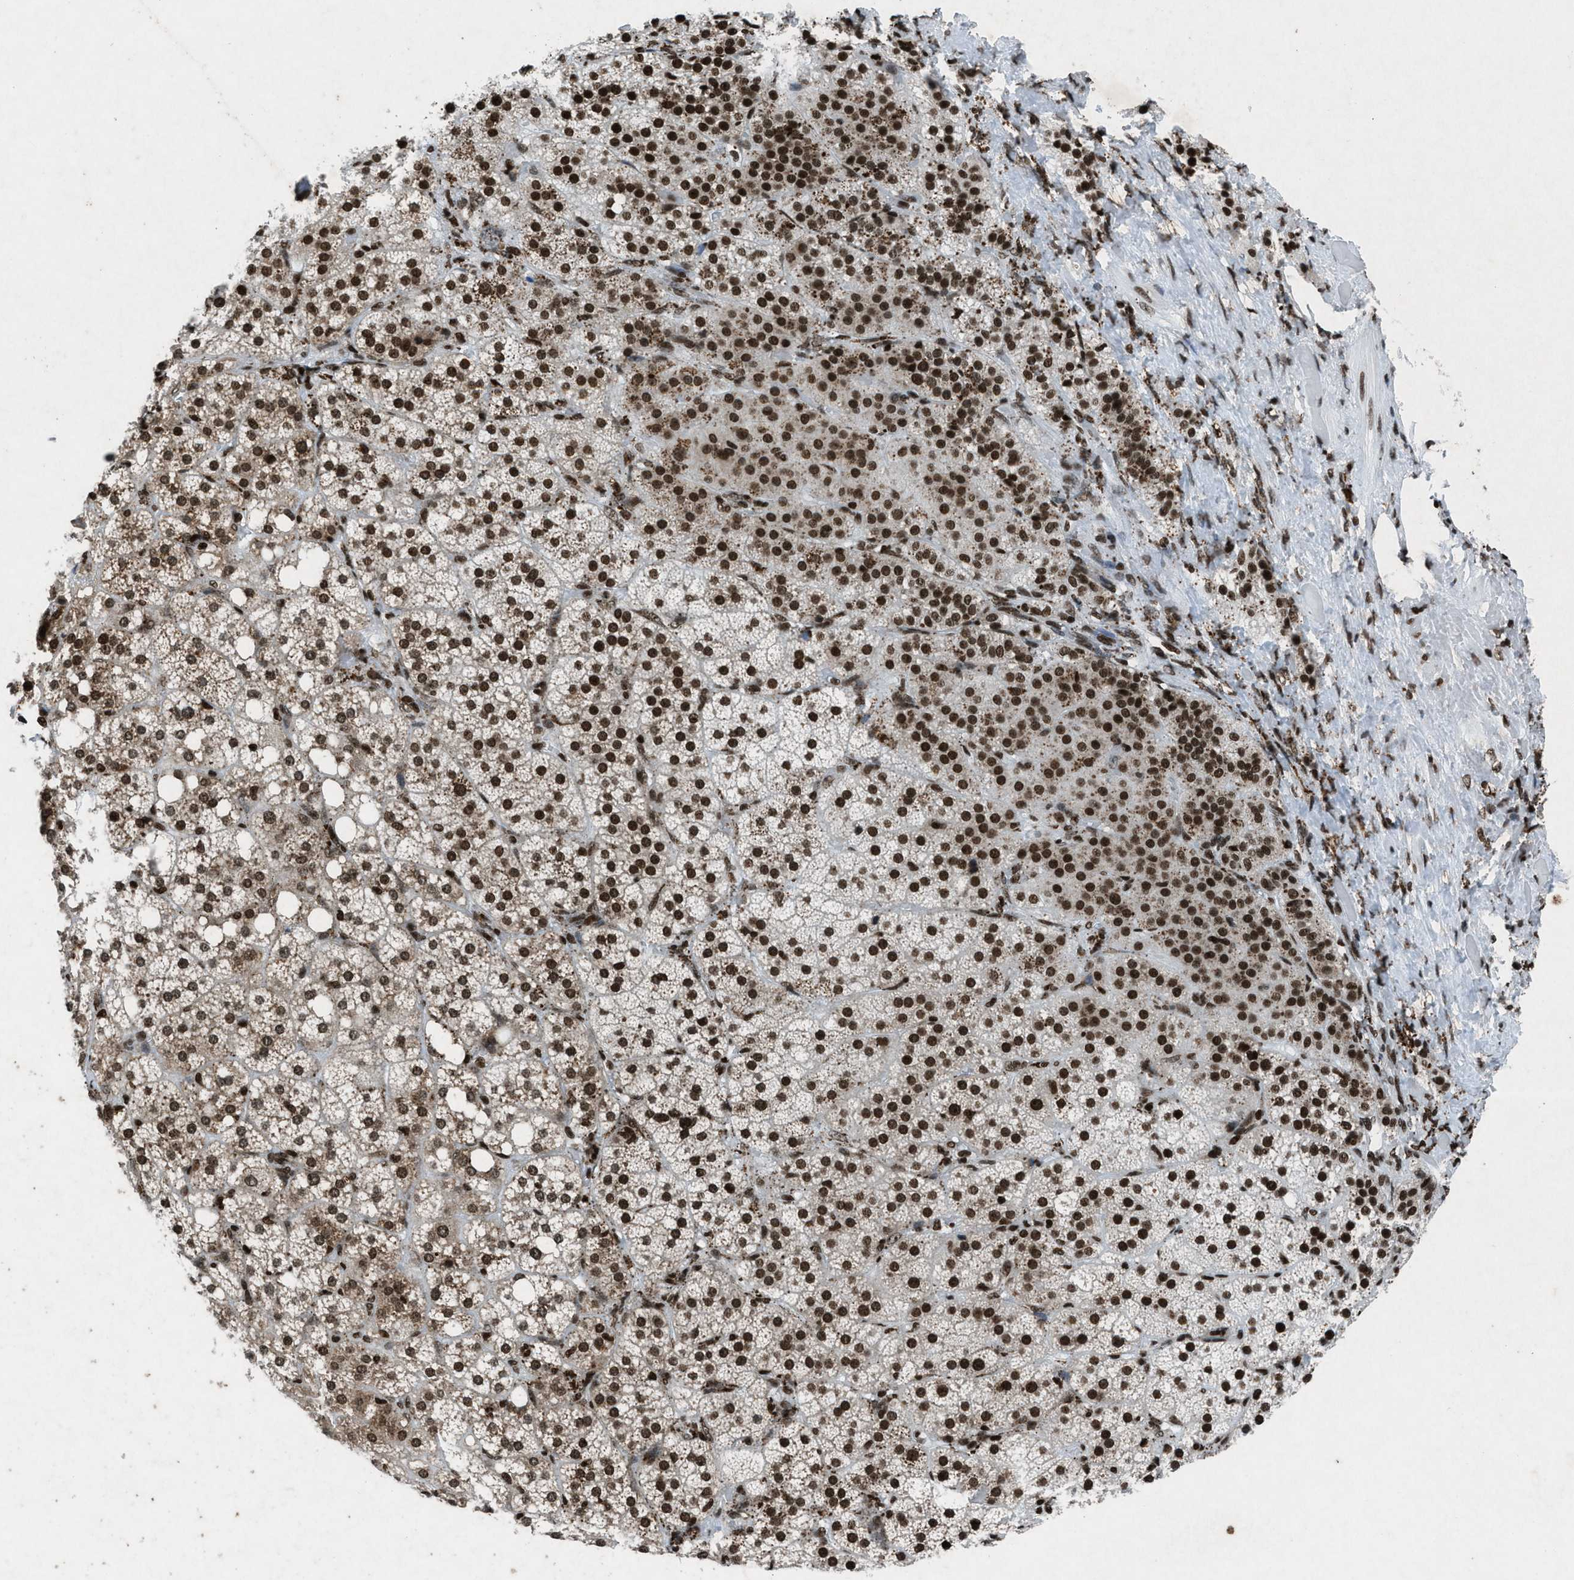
{"staining": {"intensity": "strong", "quantity": ">75%", "location": "nuclear"}, "tissue": "adrenal gland", "cell_type": "Glandular cells", "image_type": "normal", "snomed": [{"axis": "morphology", "description": "Normal tissue, NOS"}, {"axis": "topography", "description": "Adrenal gland"}], "caption": "Immunohistochemistry (IHC) micrograph of normal adrenal gland: adrenal gland stained using immunohistochemistry (IHC) displays high levels of strong protein expression localized specifically in the nuclear of glandular cells, appearing as a nuclear brown color.", "gene": "NXF1", "patient": {"sex": "female", "age": 59}}